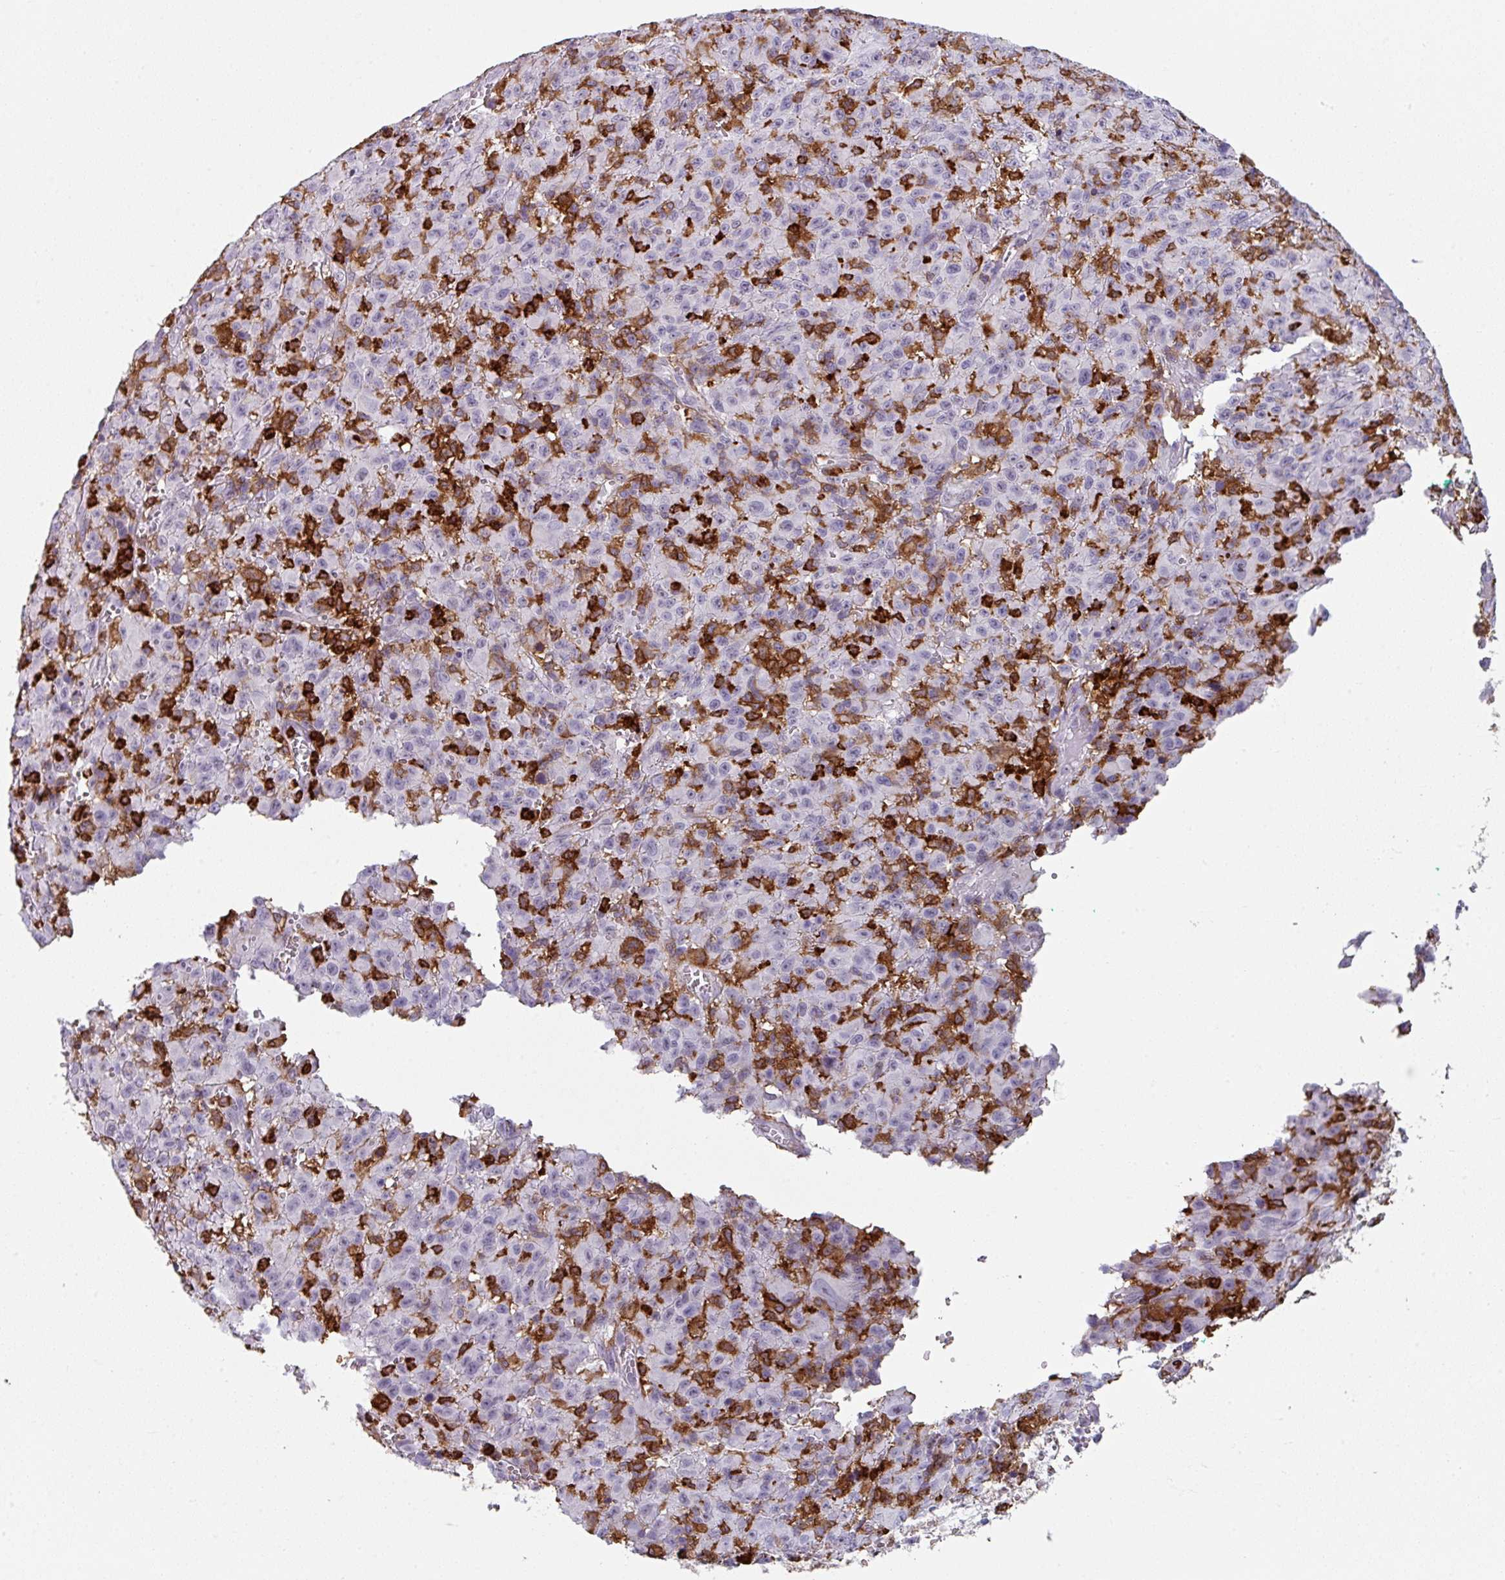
{"staining": {"intensity": "negative", "quantity": "none", "location": "none"}, "tissue": "melanoma", "cell_type": "Tumor cells", "image_type": "cancer", "snomed": [{"axis": "morphology", "description": "Malignant melanoma, NOS"}, {"axis": "topography", "description": "Skin"}], "caption": "The immunohistochemistry photomicrograph has no significant positivity in tumor cells of melanoma tissue.", "gene": "EXOSC5", "patient": {"sex": "male", "age": 46}}